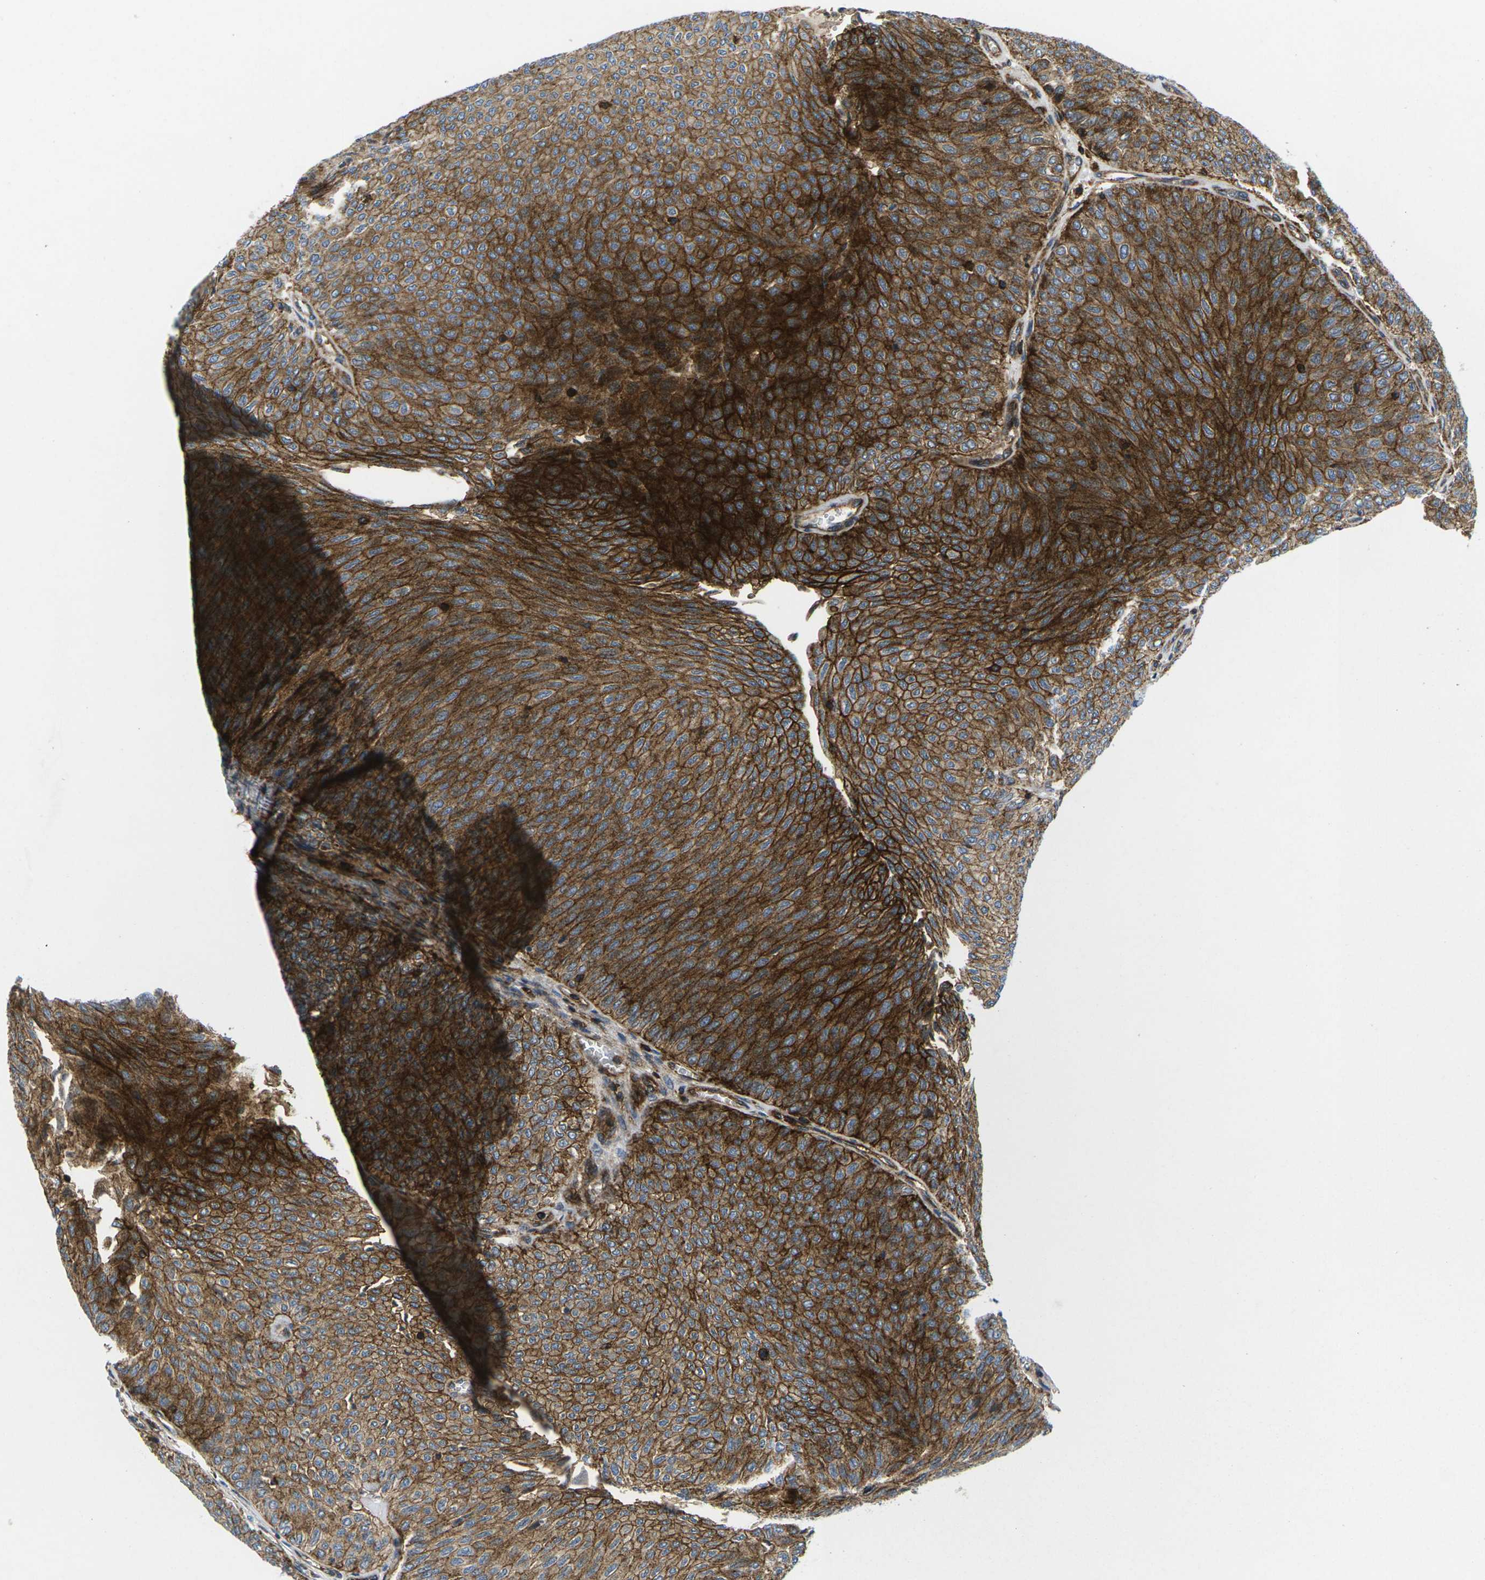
{"staining": {"intensity": "strong", "quantity": ">75%", "location": "cytoplasmic/membranous"}, "tissue": "urothelial cancer", "cell_type": "Tumor cells", "image_type": "cancer", "snomed": [{"axis": "morphology", "description": "Urothelial carcinoma, Low grade"}, {"axis": "topography", "description": "Urinary bladder"}], "caption": "IHC micrograph of neoplastic tissue: urothelial cancer stained using IHC exhibits high levels of strong protein expression localized specifically in the cytoplasmic/membranous of tumor cells, appearing as a cytoplasmic/membranous brown color.", "gene": "IQGAP1", "patient": {"sex": "male", "age": 78}}